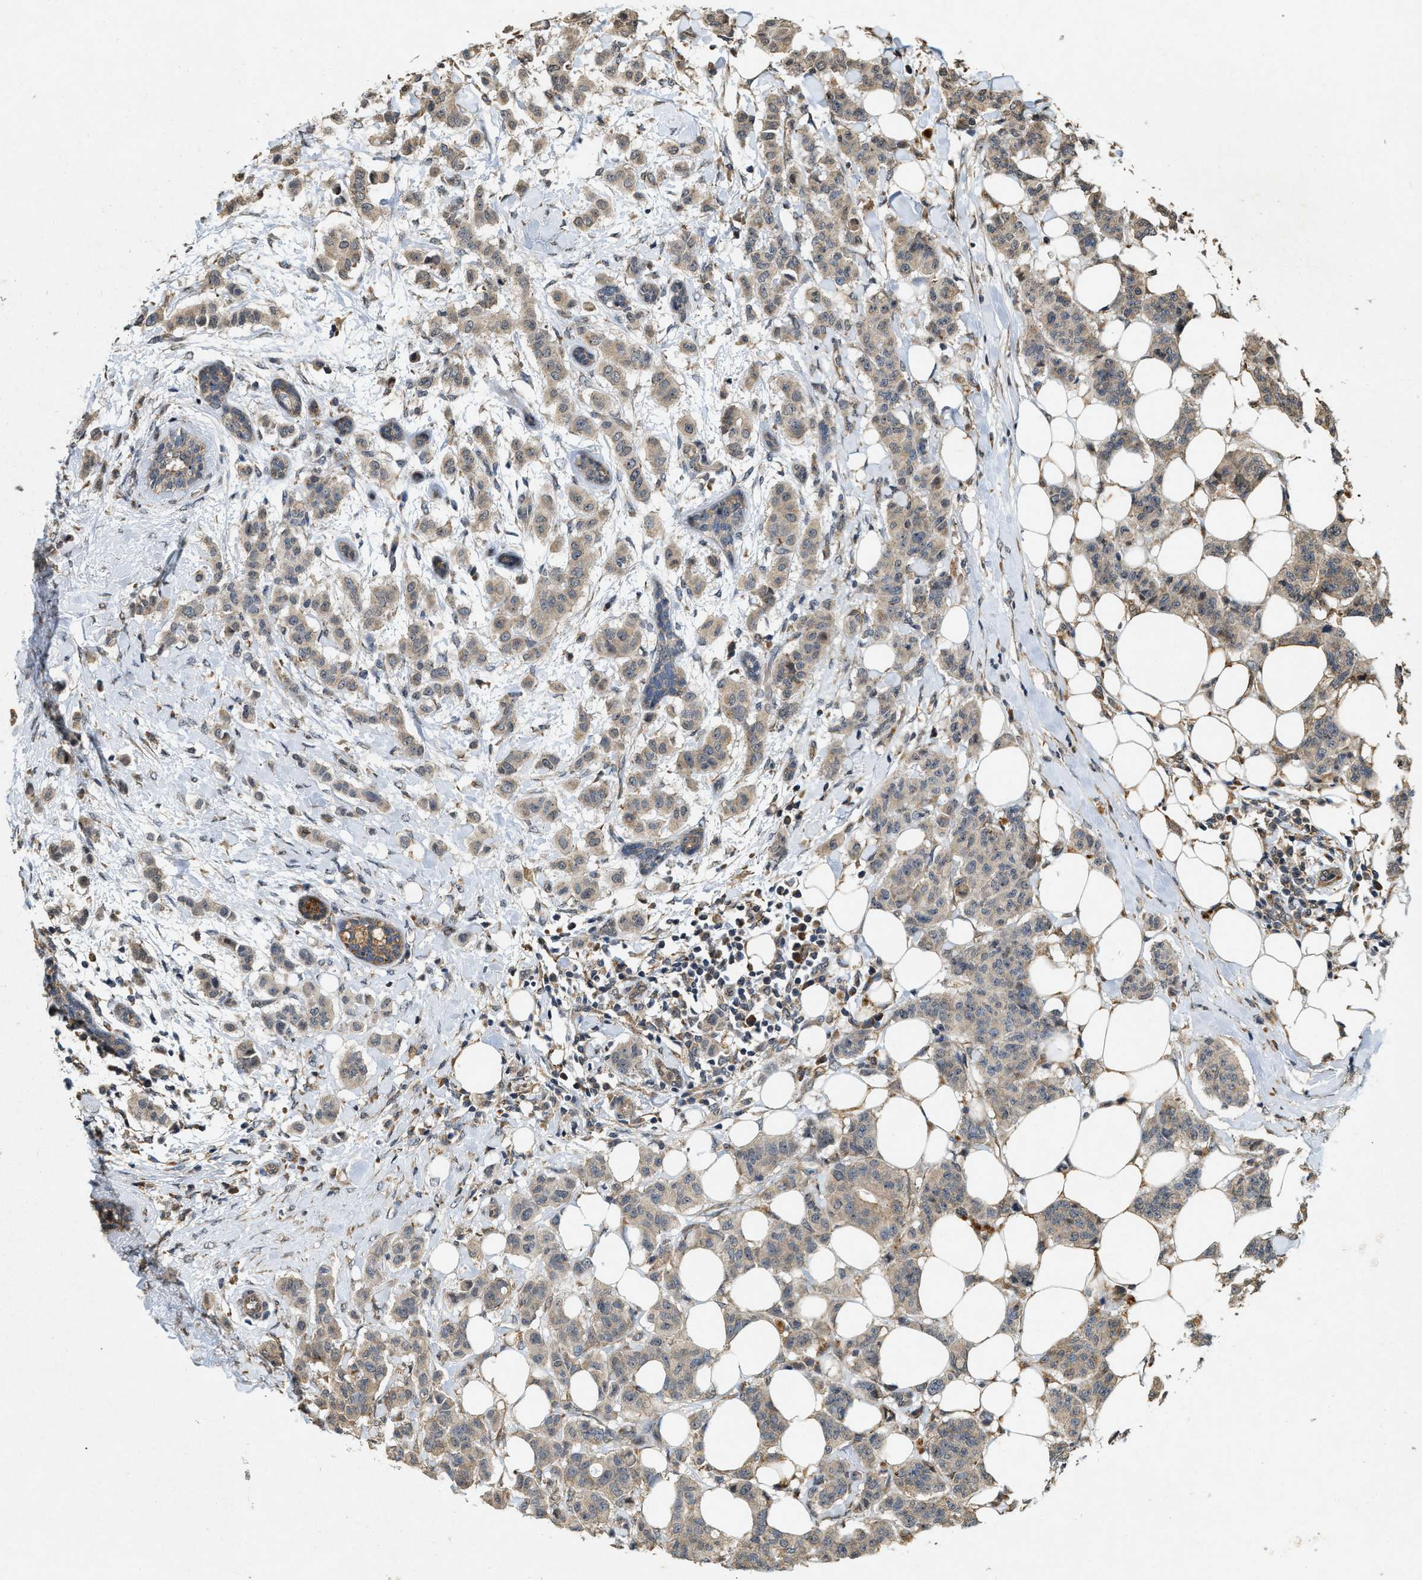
{"staining": {"intensity": "weak", "quantity": "25%-75%", "location": "cytoplasmic/membranous"}, "tissue": "breast cancer", "cell_type": "Tumor cells", "image_type": "cancer", "snomed": [{"axis": "morphology", "description": "Duct carcinoma"}, {"axis": "topography", "description": "Breast"}], "caption": "IHC photomicrograph of neoplastic tissue: breast cancer (infiltrating ductal carcinoma) stained using immunohistochemistry (IHC) demonstrates low levels of weak protein expression localized specifically in the cytoplasmic/membranous of tumor cells, appearing as a cytoplasmic/membranous brown color.", "gene": "KIF21A", "patient": {"sex": "female", "age": 40}}